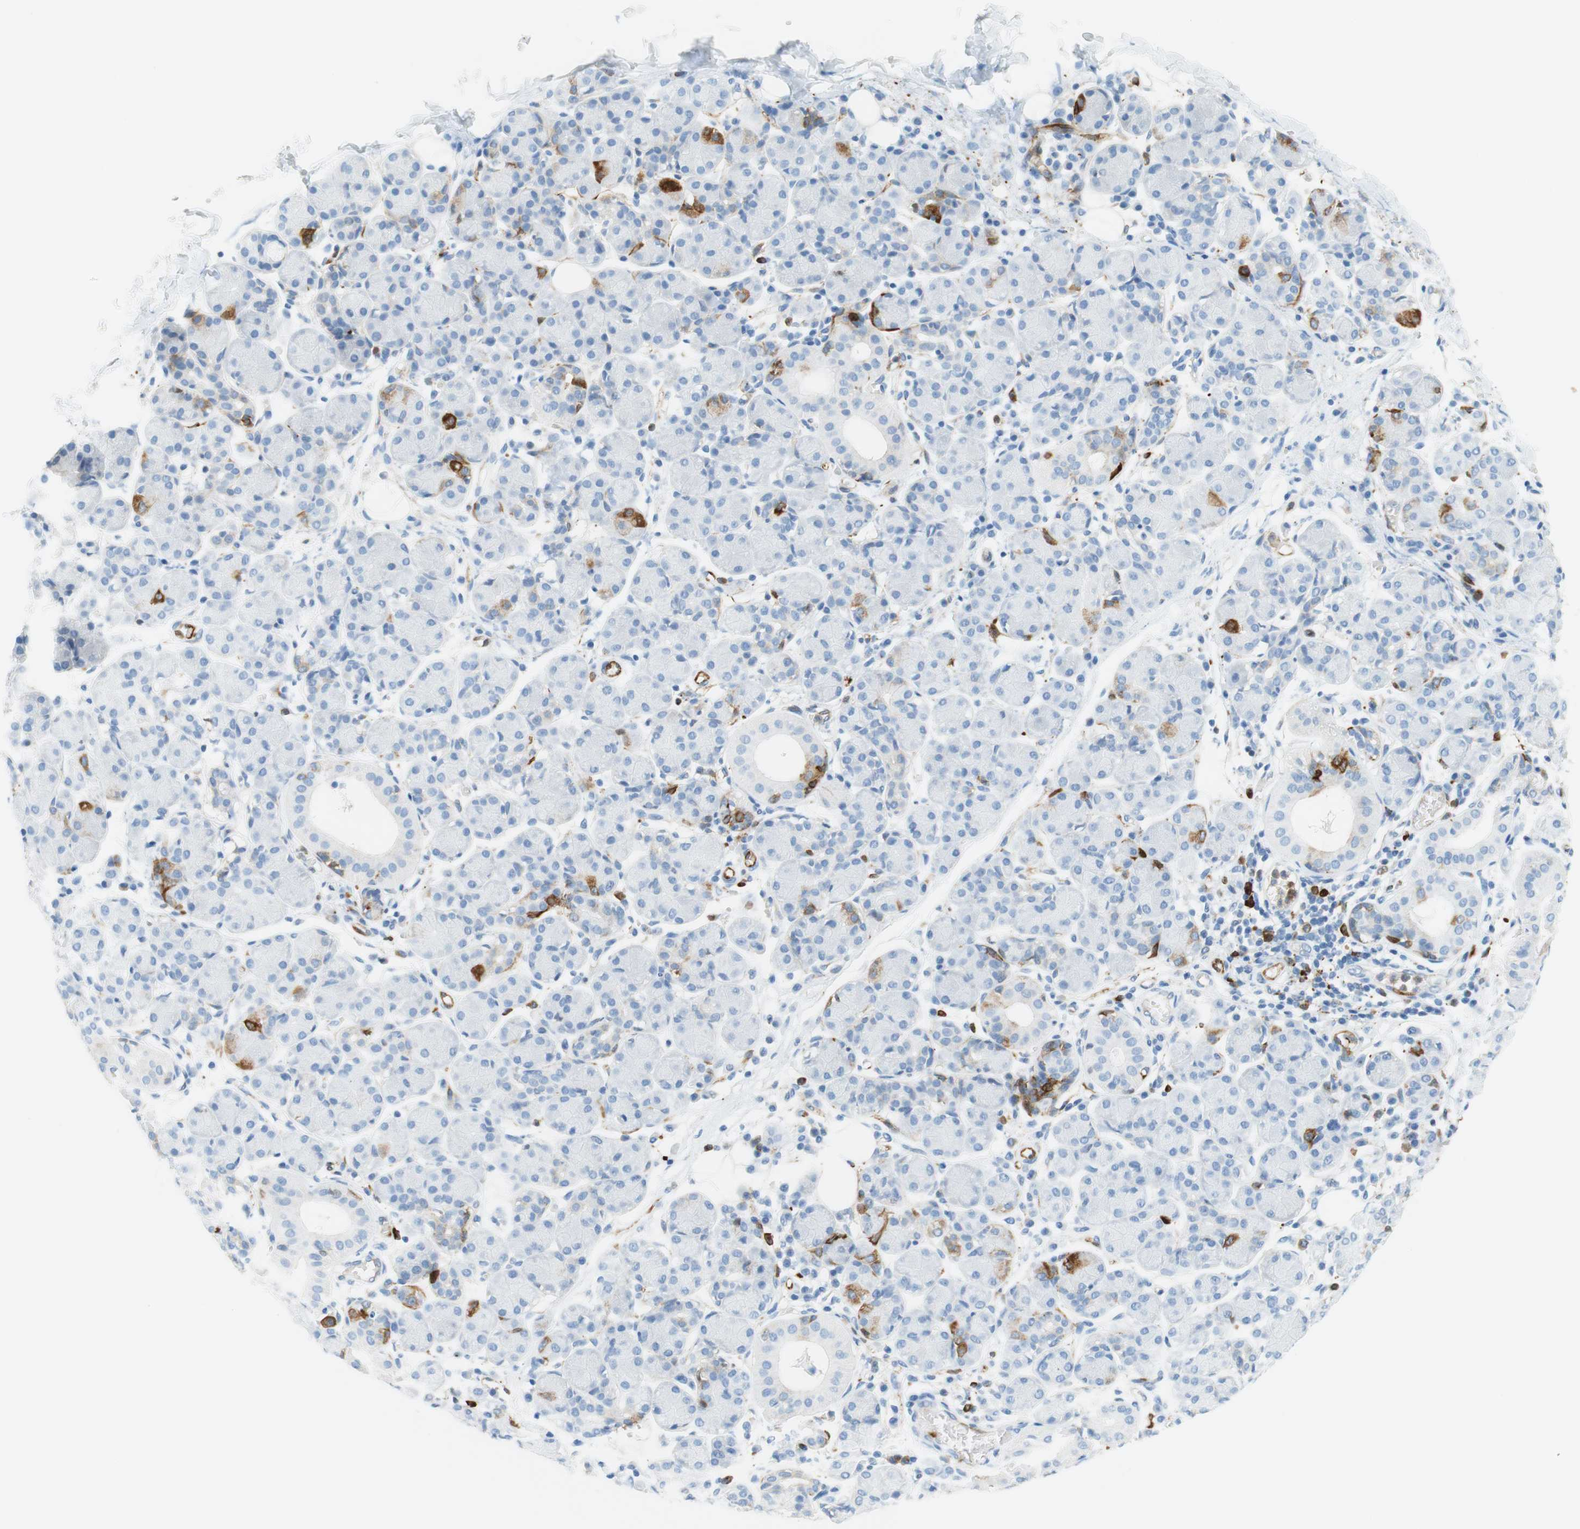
{"staining": {"intensity": "strong", "quantity": "<25%", "location": "cytoplasmic/membranous"}, "tissue": "salivary gland", "cell_type": "Glandular cells", "image_type": "normal", "snomed": [{"axis": "morphology", "description": "Normal tissue, NOS"}, {"axis": "morphology", "description": "Inflammation, NOS"}, {"axis": "topography", "description": "Lymph node"}, {"axis": "topography", "description": "Salivary gland"}], "caption": "Protein expression analysis of normal human salivary gland reveals strong cytoplasmic/membranous positivity in approximately <25% of glandular cells. (DAB IHC with brightfield microscopy, high magnification).", "gene": "STMN1", "patient": {"sex": "male", "age": 3}}